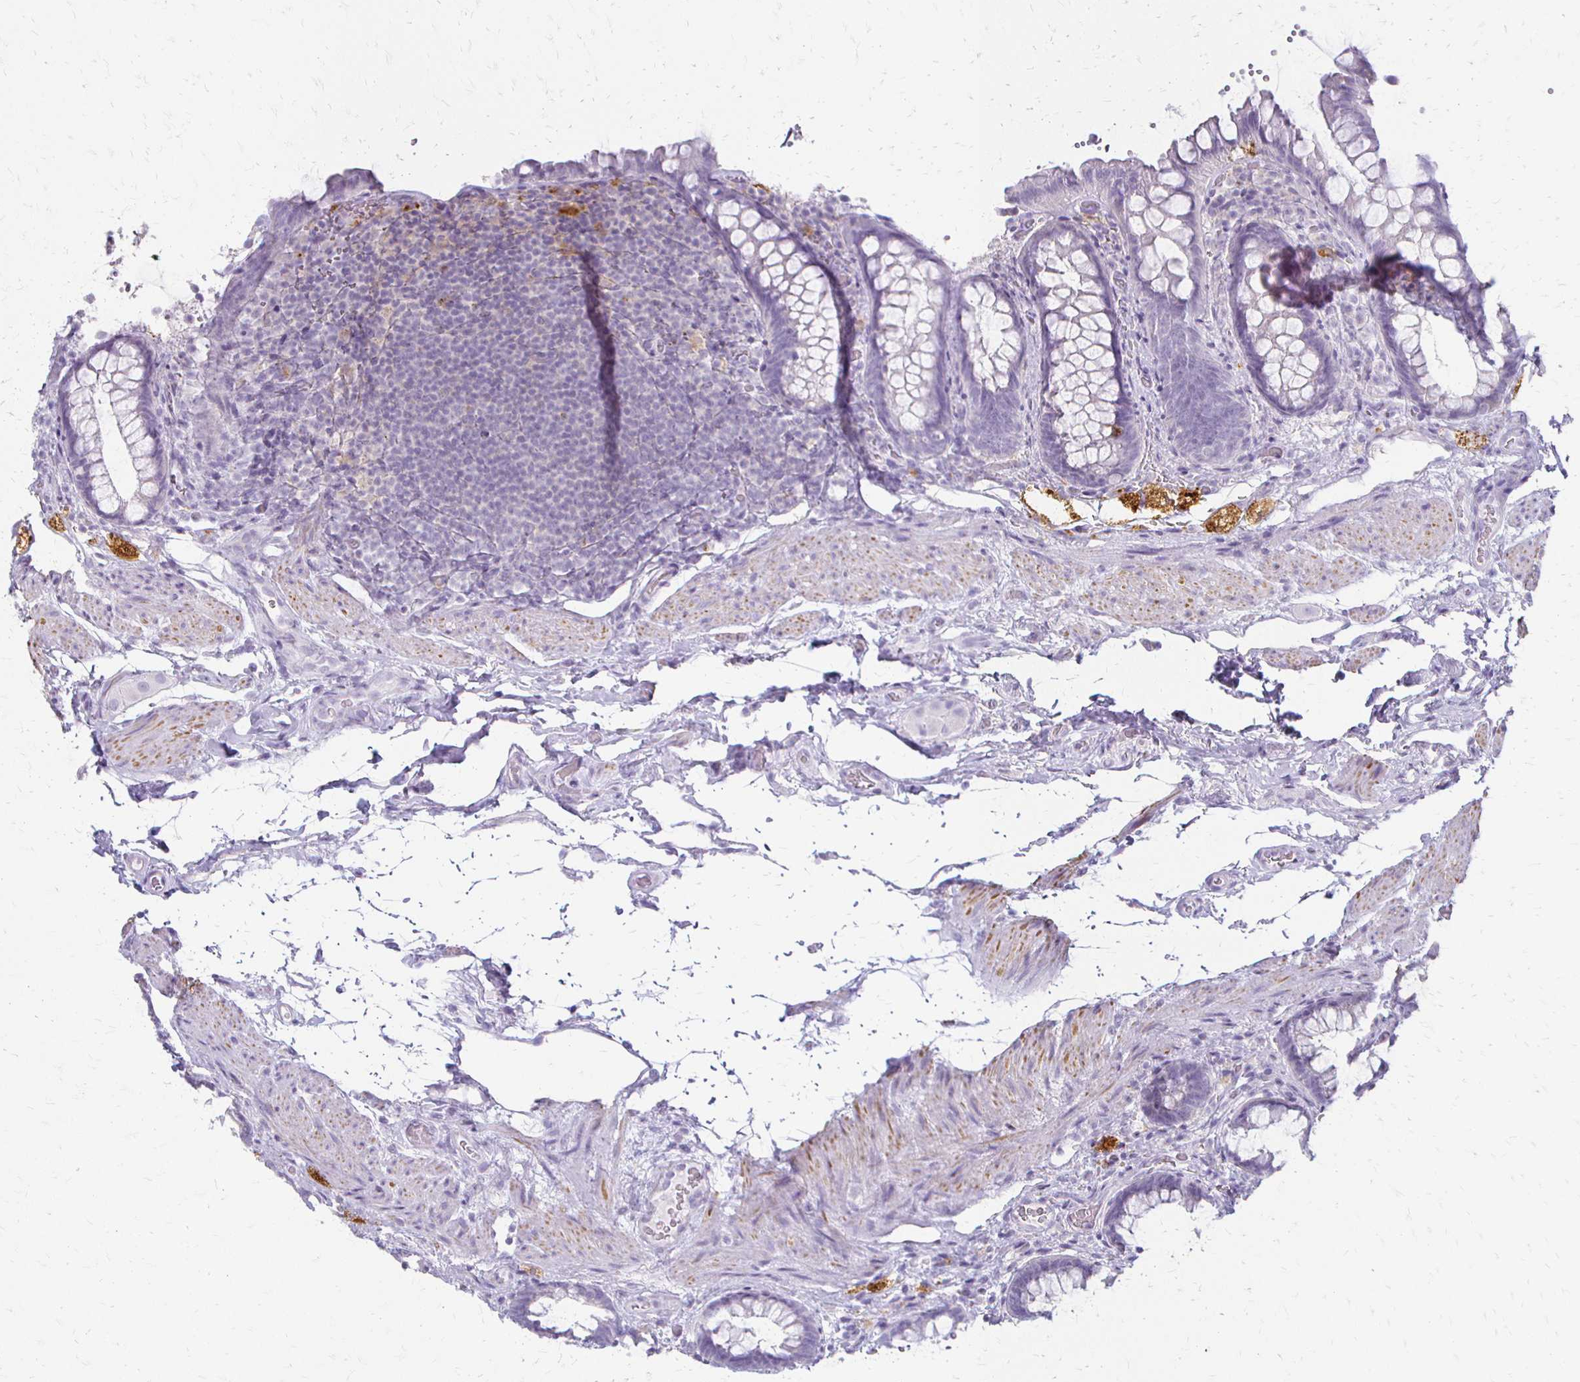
{"staining": {"intensity": "negative", "quantity": "none", "location": "none"}, "tissue": "rectum", "cell_type": "Glandular cells", "image_type": "normal", "snomed": [{"axis": "morphology", "description": "Normal tissue, NOS"}, {"axis": "topography", "description": "Rectum"}], "caption": "IHC of unremarkable human rectum reveals no positivity in glandular cells. (Brightfield microscopy of DAB immunohistochemistry at high magnification).", "gene": "ACP5", "patient": {"sex": "female", "age": 69}}